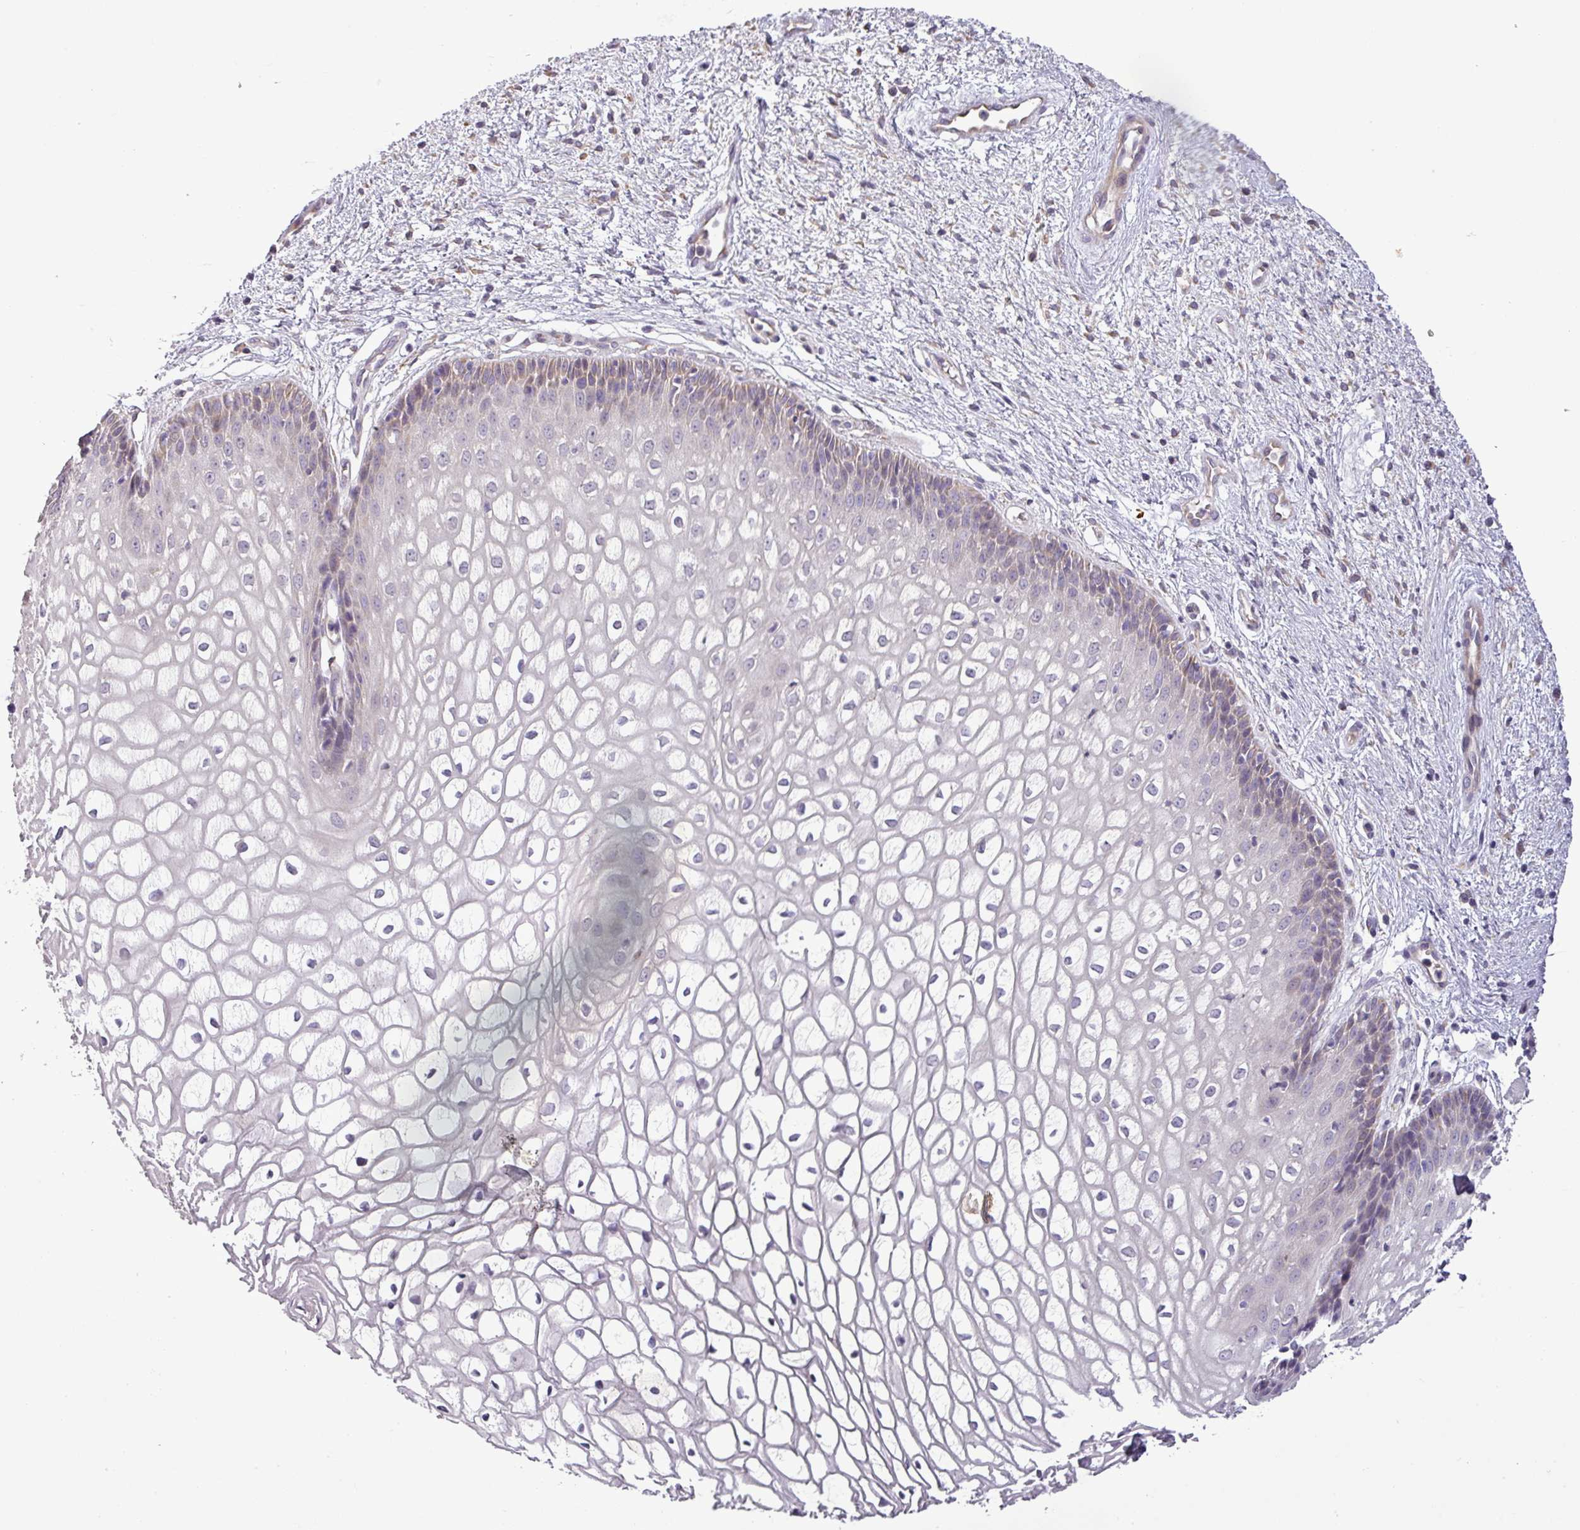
{"staining": {"intensity": "weak", "quantity": "<25%", "location": "cytoplasmic/membranous"}, "tissue": "vagina", "cell_type": "Squamous epithelial cells", "image_type": "normal", "snomed": [{"axis": "morphology", "description": "Normal tissue, NOS"}, {"axis": "topography", "description": "Vagina"}], "caption": "DAB immunohistochemical staining of benign human vagina exhibits no significant expression in squamous epithelial cells.", "gene": "MOCS3", "patient": {"sex": "female", "age": 34}}